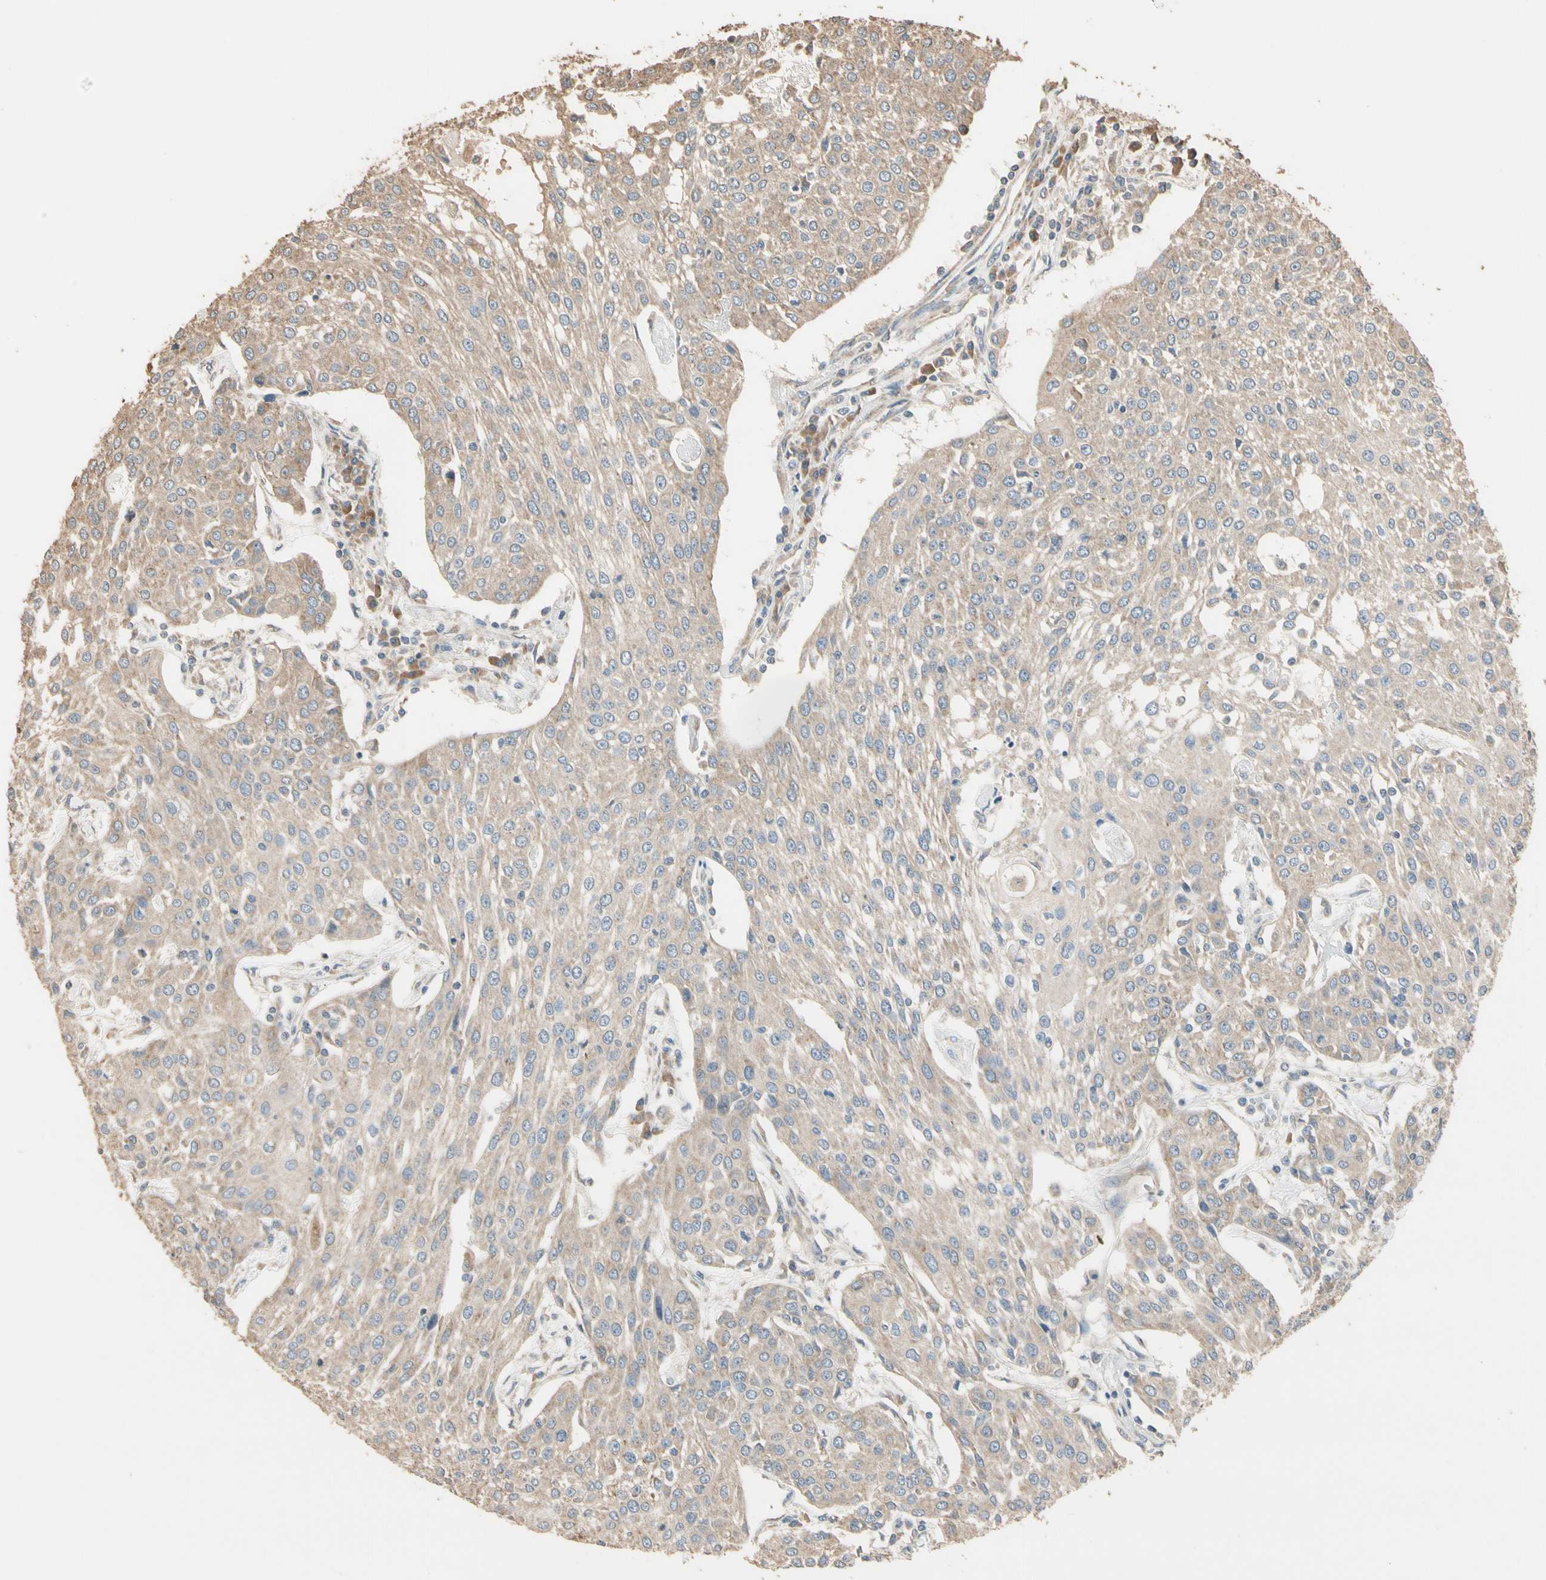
{"staining": {"intensity": "weak", "quantity": ">75%", "location": "cytoplasmic/membranous"}, "tissue": "urothelial cancer", "cell_type": "Tumor cells", "image_type": "cancer", "snomed": [{"axis": "morphology", "description": "Urothelial carcinoma, High grade"}, {"axis": "topography", "description": "Urinary bladder"}], "caption": "A brown stain highlights weak cytoplasmic/membranous expression of a protein in human urothelial cancer tumor cells.", "gene": "STX18", "patient": {"sex": "female", "age": 85}}